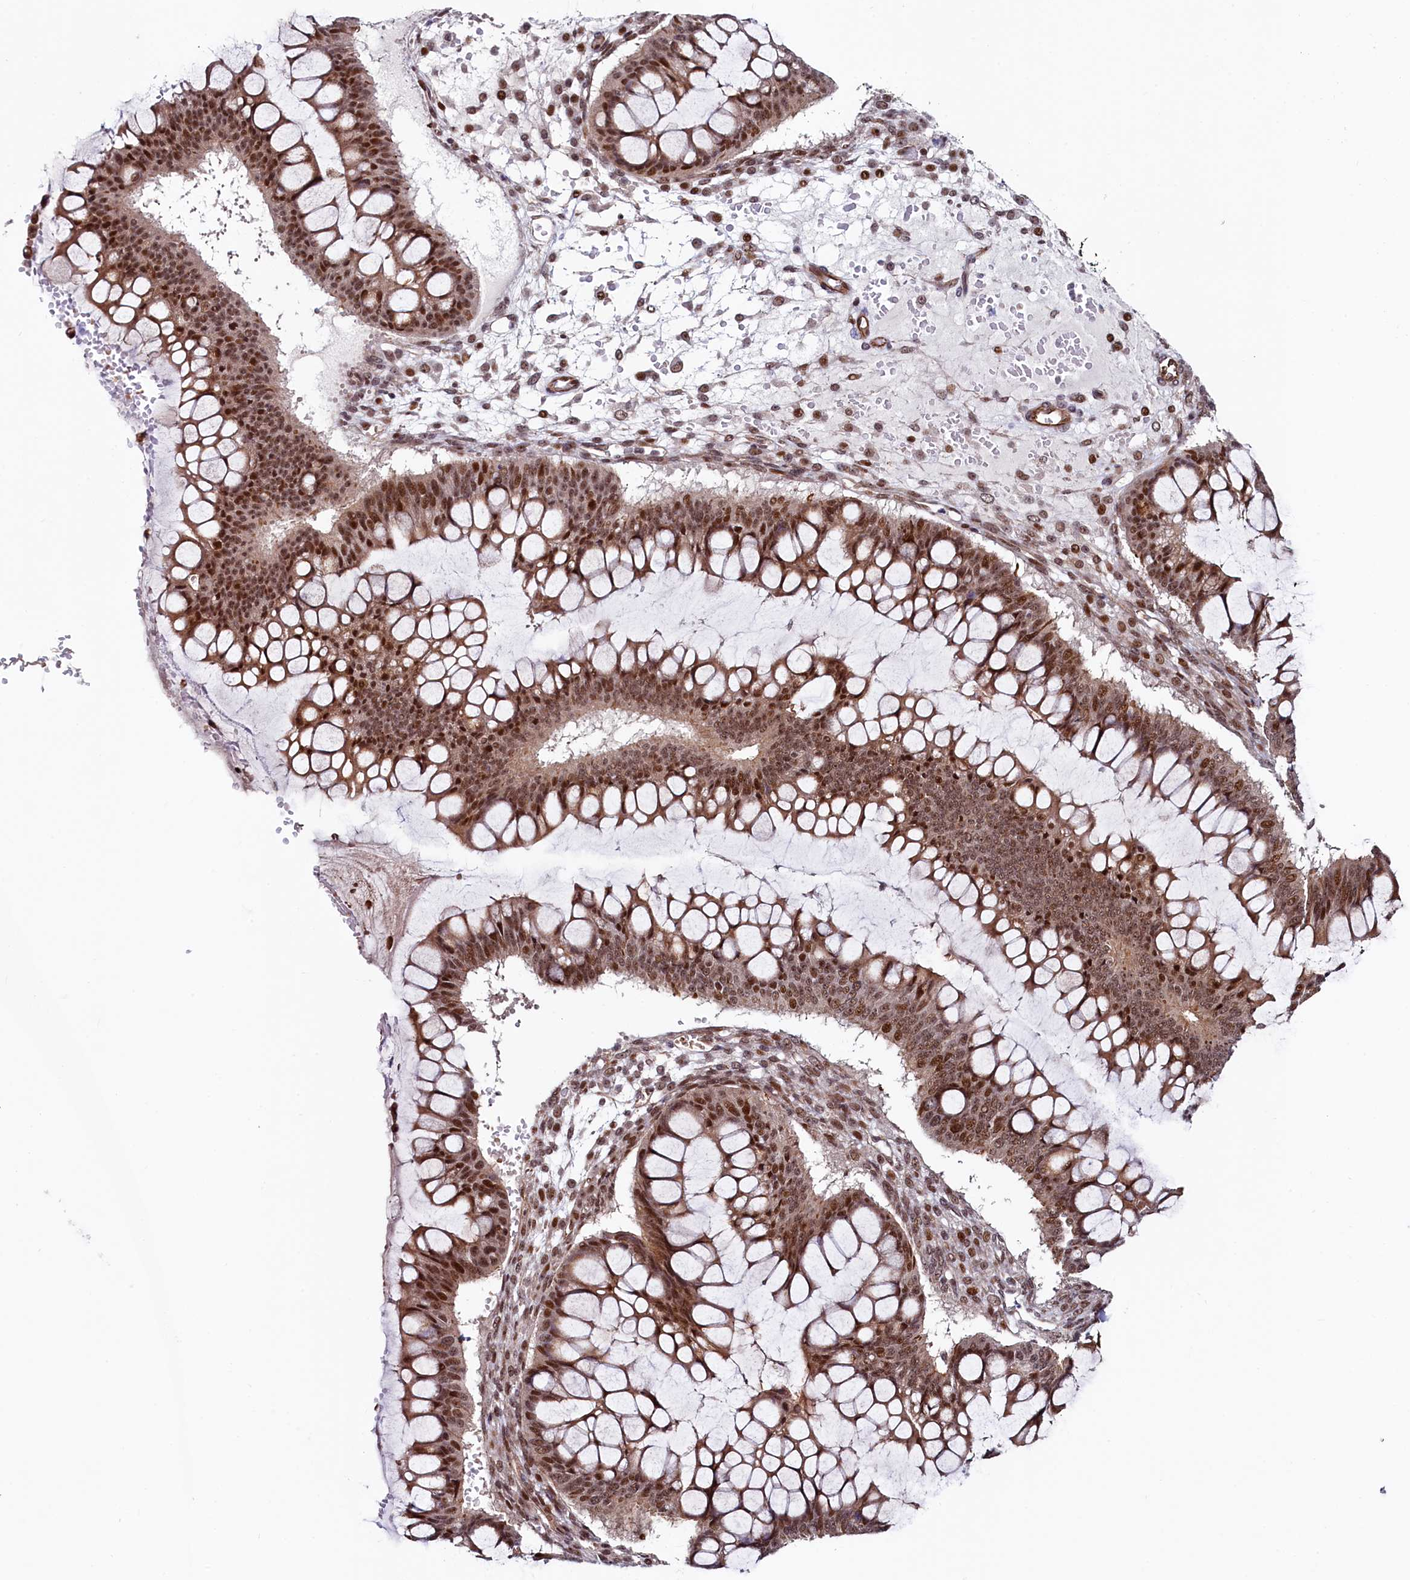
{"staining": {"intensity": "moderate", "quantity": ">75%", "location": "nuclear"}, "tissue": "ovarian cancer", "cell_type": "Tumor cells", "image_type": "cancer", "snomed": [{"axis": "morphology", "description": "Cystadenocarcinoma, mucinous, NOS"}, {"axis": "topography", "description": "Ovary"}], "caption": "The immunohistochemical stain highlights moderate nuclear staining in tumor cells of ovarian cancer tissue. (Stains: DAB (3,3'-diaminobenzidine) in brown, nuclei in blue, Microscopy: brightfield microscopy at high magnification).", "gene": "LEO1", "patient": {"sex": "female", "age": 73}}